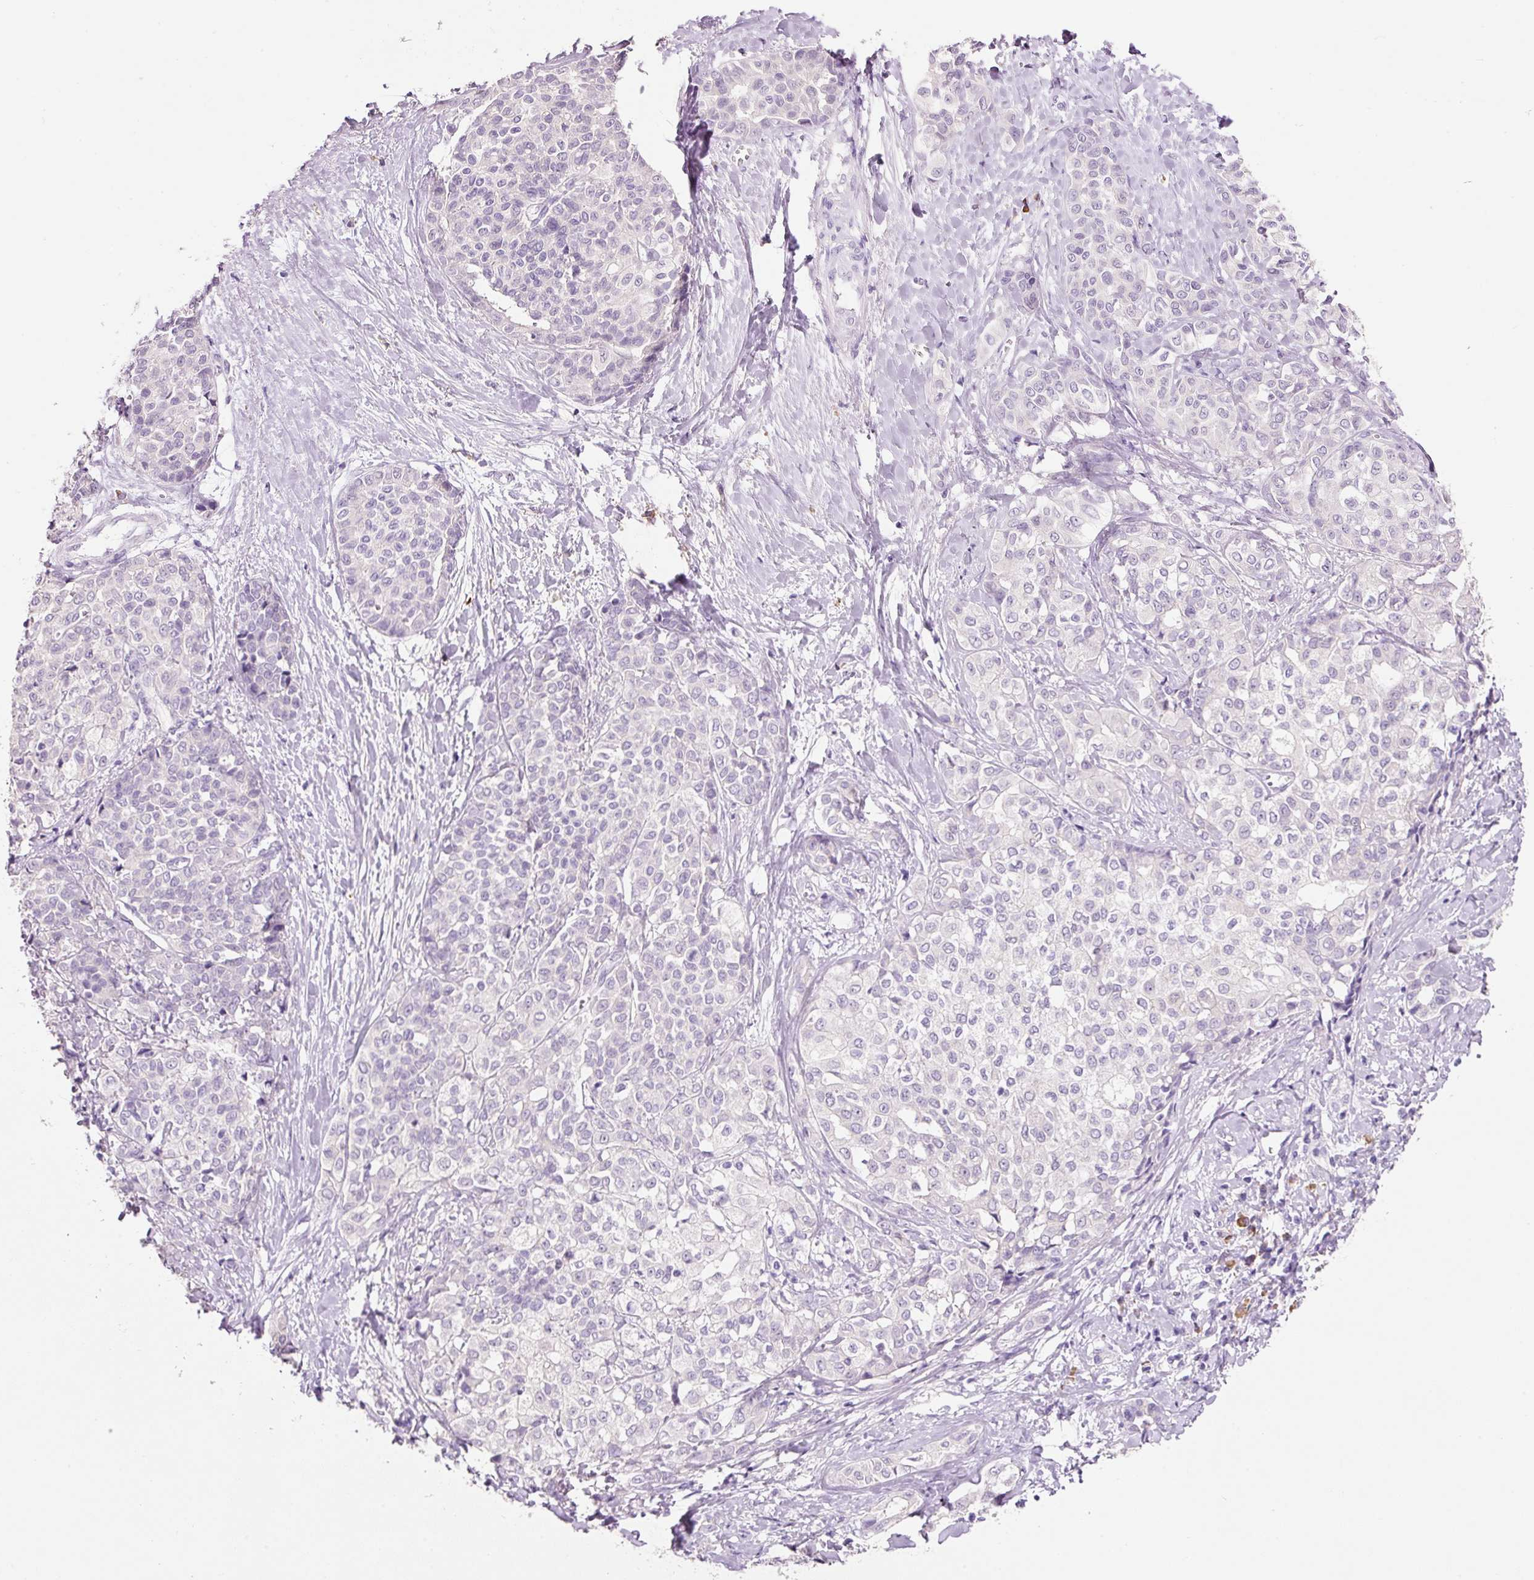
{"staining": {"intensity": "negative", "quantity": "none", "location": "none"}, "tissue": "liver cancer", "cell_type": "Tumor cells", "image_type": "cancer", "snomed": [{"axis": "morphology", "description": "Cholangiocarcinoma"}, {"axis": "topography", "description": "Liver"}], "caption": "Immunohistochemistry micrograph of neoplastic tissue: liver cancer (cholangiocarcinoma) stained with DAB (3,3'-diaminobenzidine) shows no significant protein expression in tumor cells. (Immunohistochemistry (ihc), brightfield microscopy, high magnification).", "gene": "TENT5C", "patient": {"sex": "female", "age": 77}}